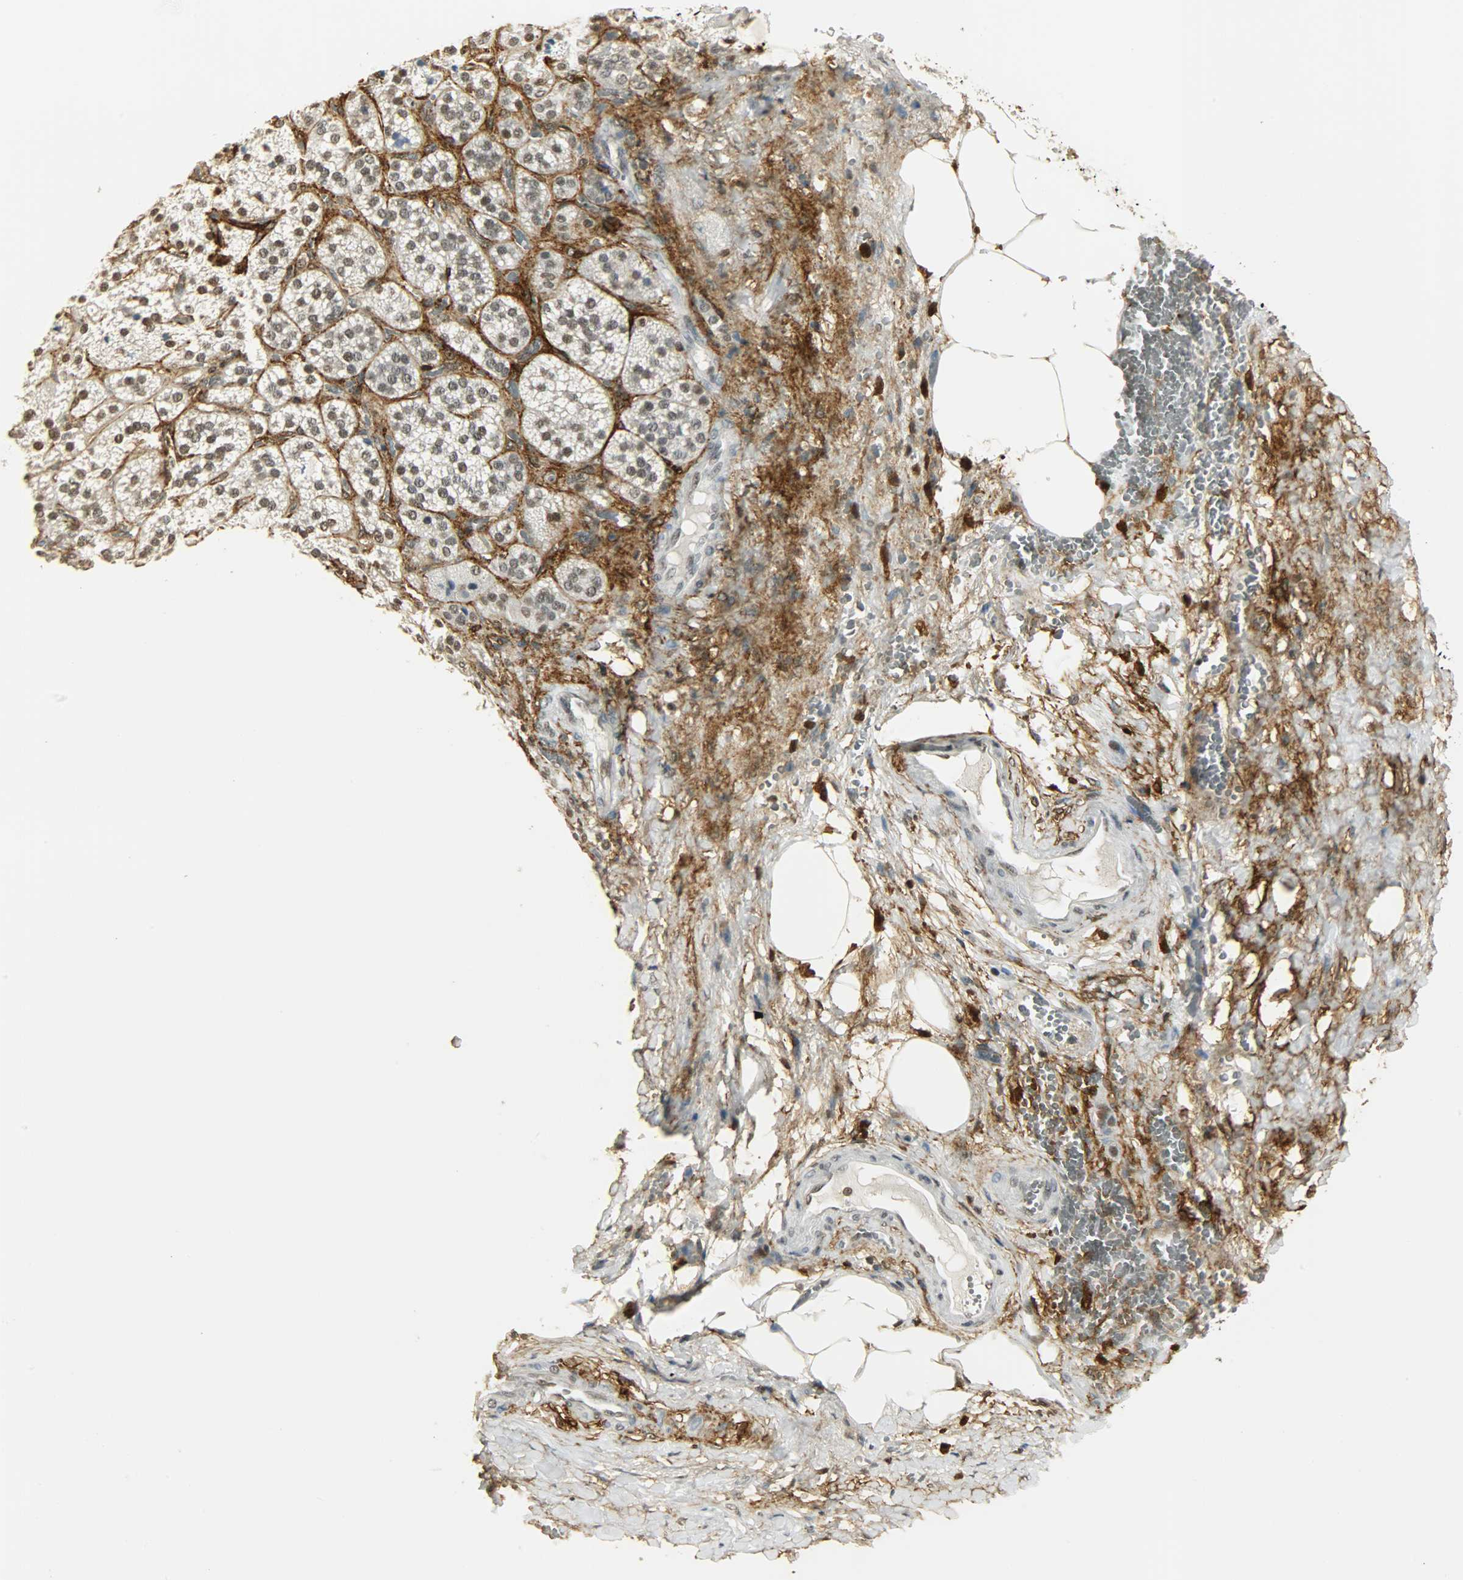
{"staining": {"intensity": "strong", "quantity": ">75%", "location": "nuclear"}, "tissue": "adrenal gland", "cell_type": "Glandular cells", "image_type": "normal", "snomed": [{"axis": "morphology", "description": "Normal tissue, NOS"}, {"axis": "topography", "description": "Adrenal gland"}], "caption": "An IHC micrograph of unremarkable tissue is shown. Protein staining in brown labels strong nuclear positivity in adrenal gland within glandular cells.", "gene": "NGFR", "patient": {"sex": "female", "age": 71}}